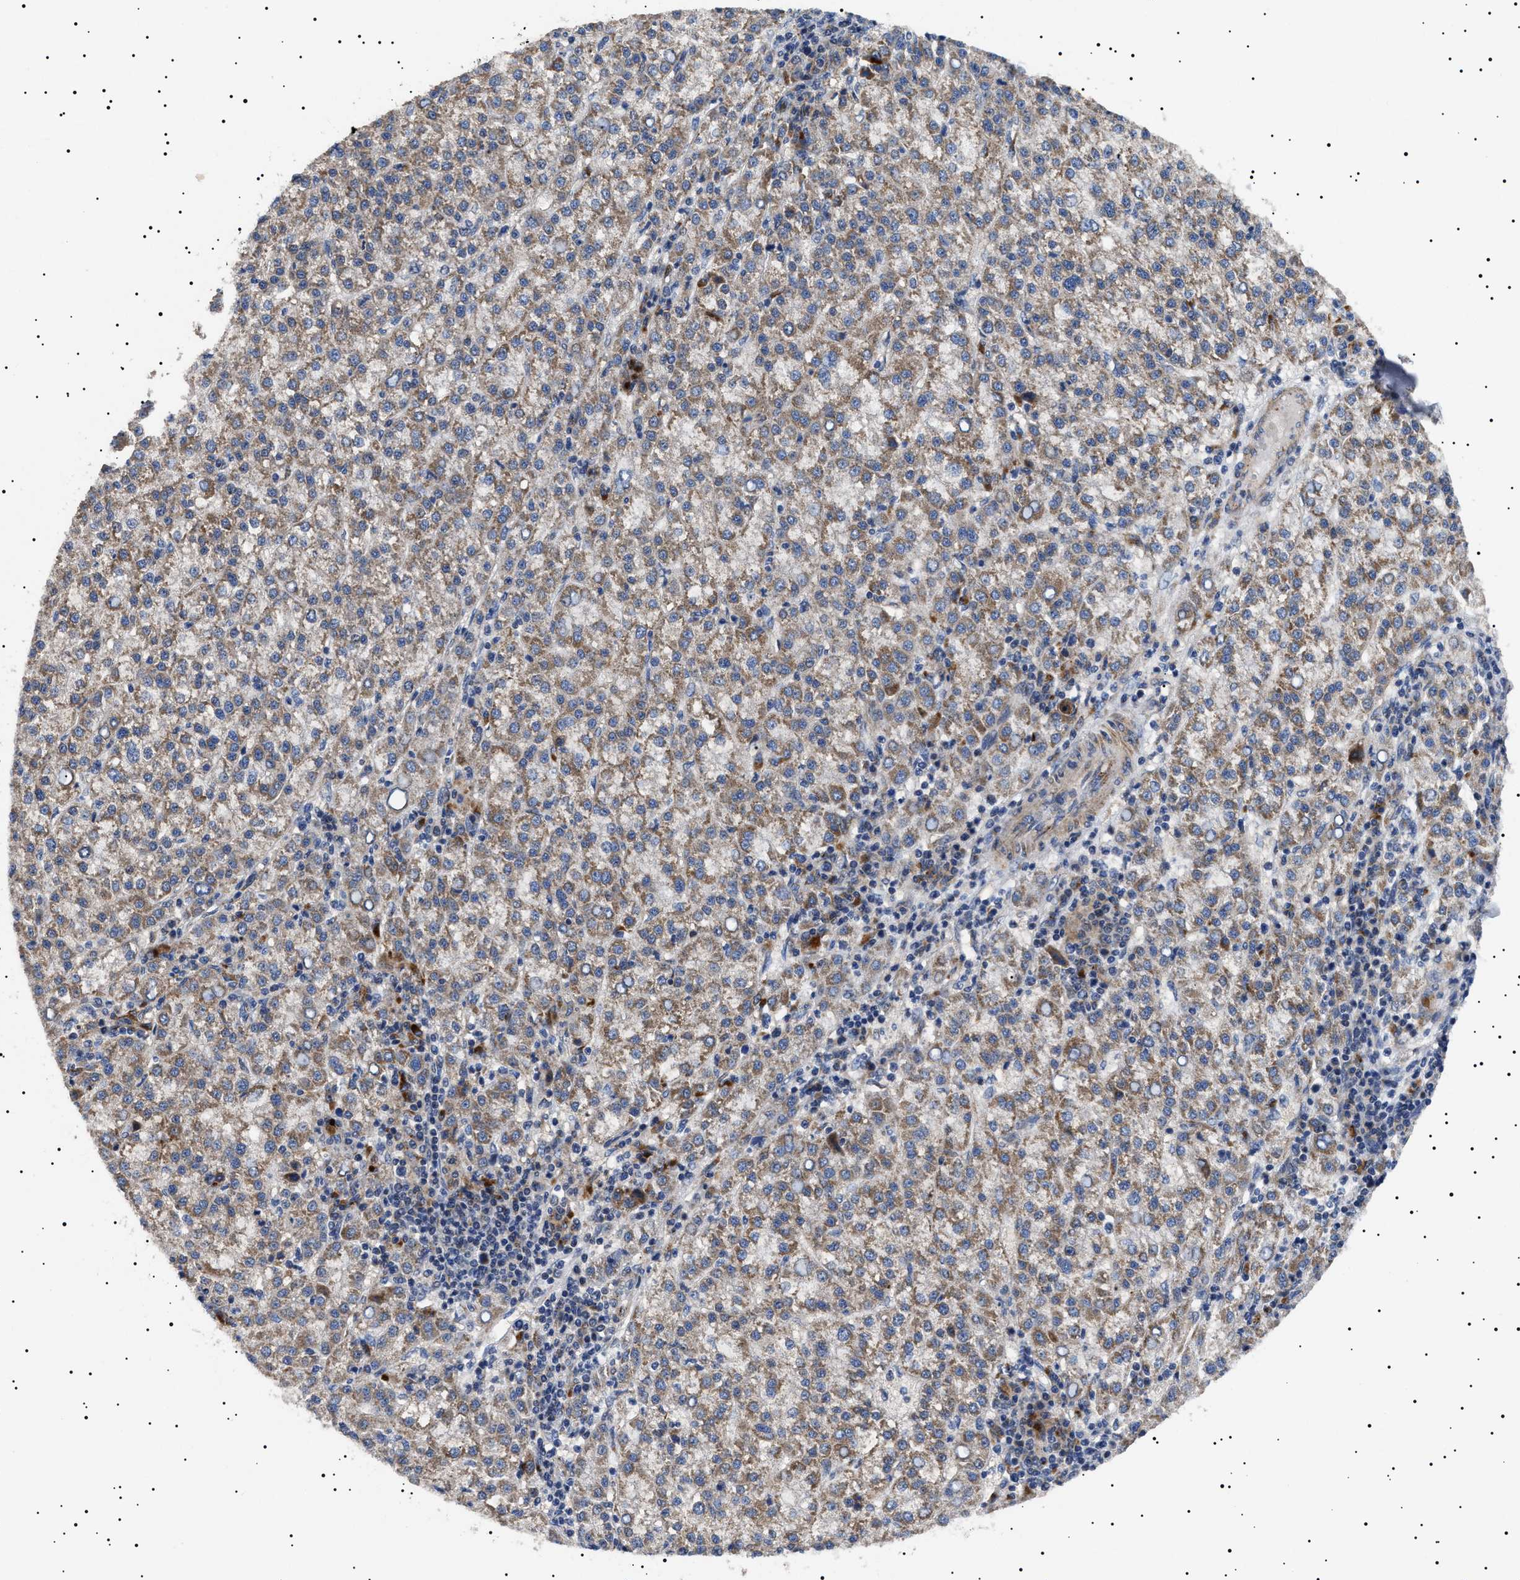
{"staining": {"intensity": "moderate", "quantity": ">75%", "location": "cytoplasmic/membranous"}, "tissue": "liver cancer", "cell_type": "Tumor cells", "image_type": "cancer", "snomed": [{"axis": "morphology", "description": "Carcinoma, Hepatocellular, NOS"}, {"axis": "topography", "description": "Liver"}], "caption": "Immunohistochemical staining of human liver cancer (hepatocellular carcinoma) exhibits medium levels of moderate cytoplasmic/membranous expression in approximately >75% of tumor cells. The staining was performed using DAB (3,3'-diaminobenzidine) to visualize the protein expression in brown, while the nuclei were stained in blue with hematoxylin (Magnification: 20x).", "gene": "RAB34", "patient": {"sex": "female", "age": 58}}